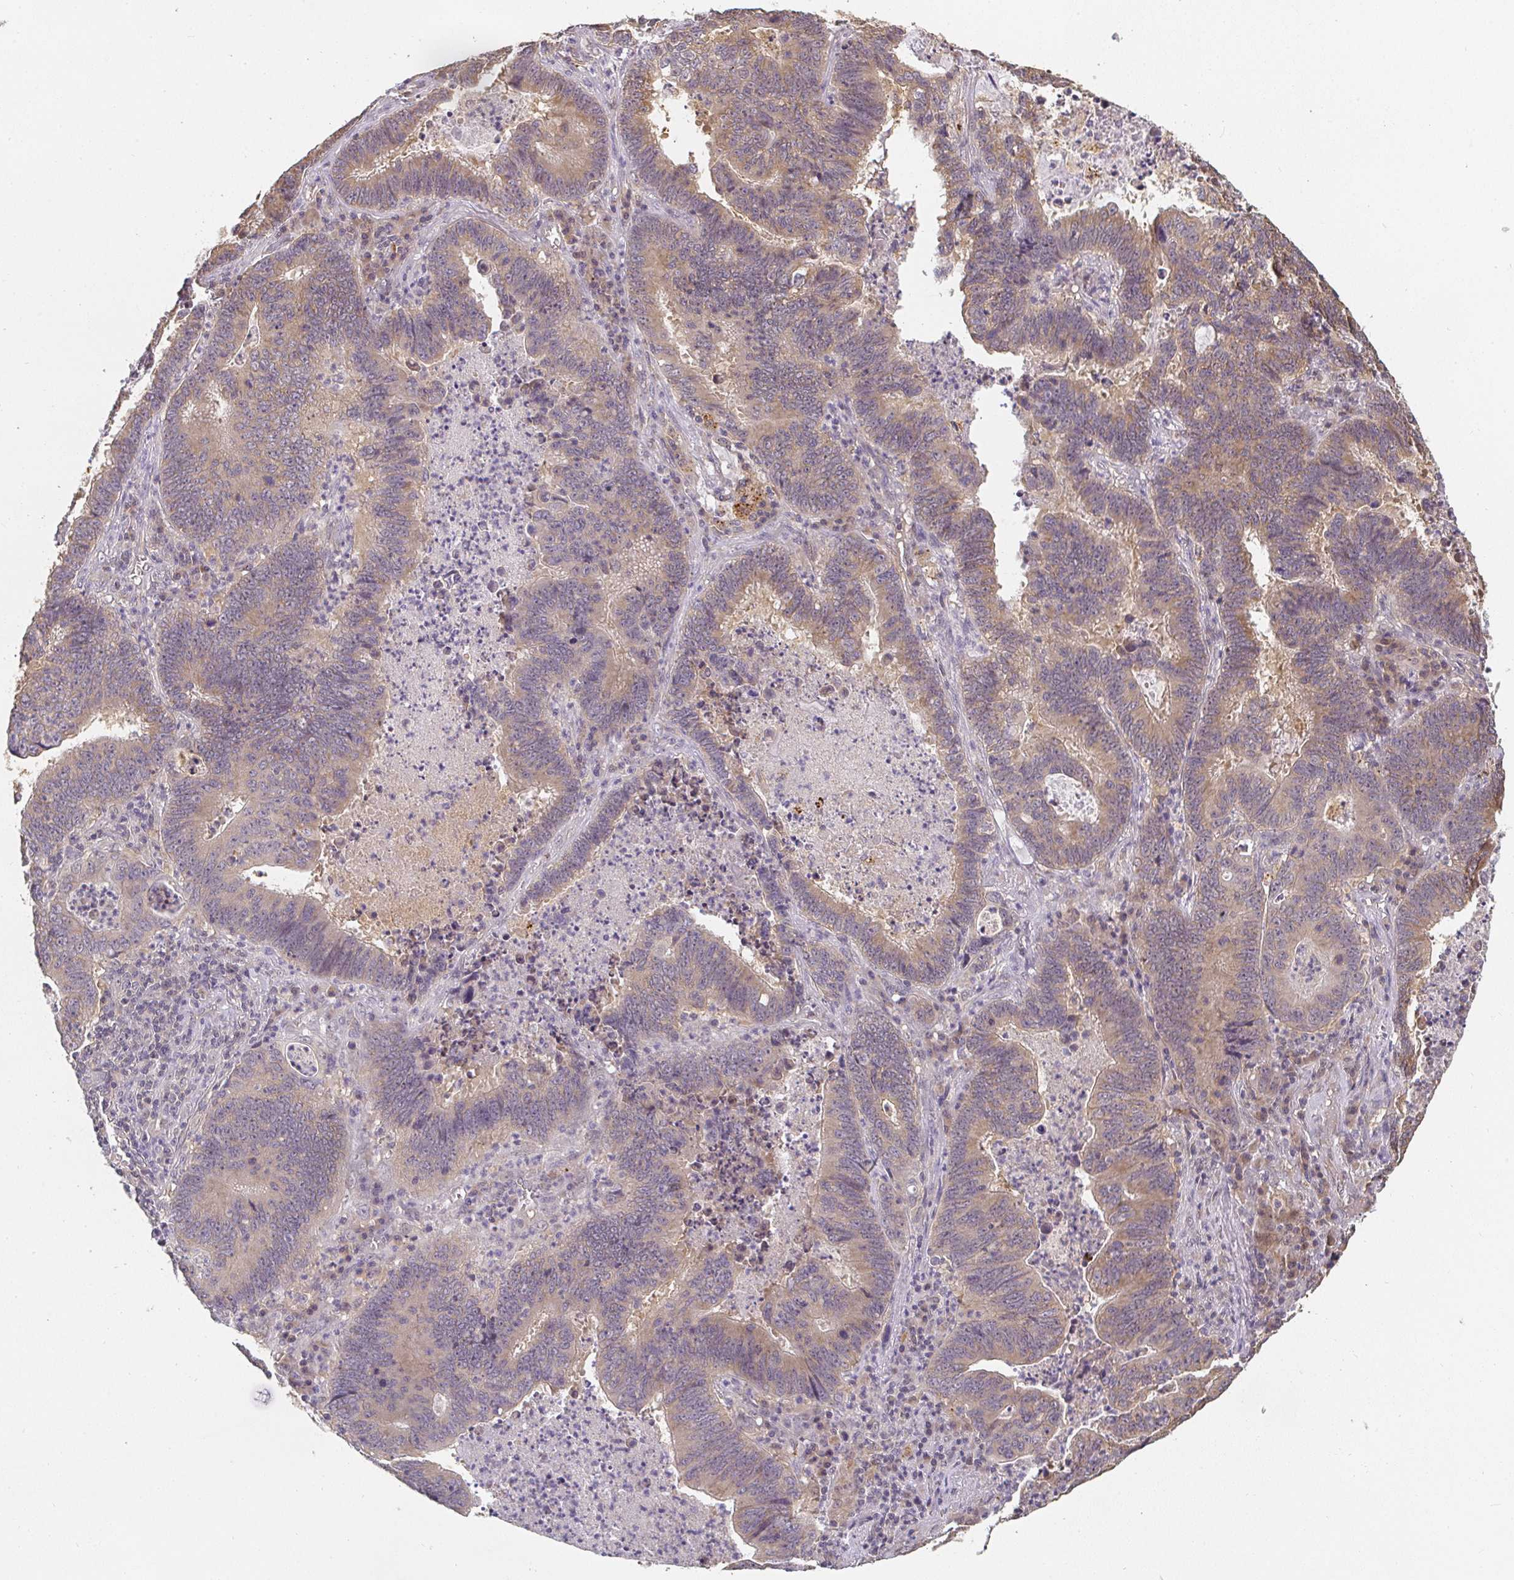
{"staining": {"intensity": "weak", "quantity": ">75%", "location": "cytoplasmic/membranous"}, "tissue": "lung cancer", "cell_type": "Tumor cells", "image_type": "cancer", "snomed": [{"axis": "morphology", "description": "Aneuploidy"}, {"axis": "morphology", "description": "Adenocarcinoma, NOS"}, {"axis": "morphology", "description": "Adenocarcinoma primary or metastatic"}, {"axis": "topography", "description": "Lung"}], "caption": "Immunohistochemistry (IHC) (DAB) staining of human lung cancer reveals weak cytoplasmic/membranous protein expression in approximately >75% of tumor cells.", "gene": "SLC35B3", "patient": {"sex": "female", "age": 75}}